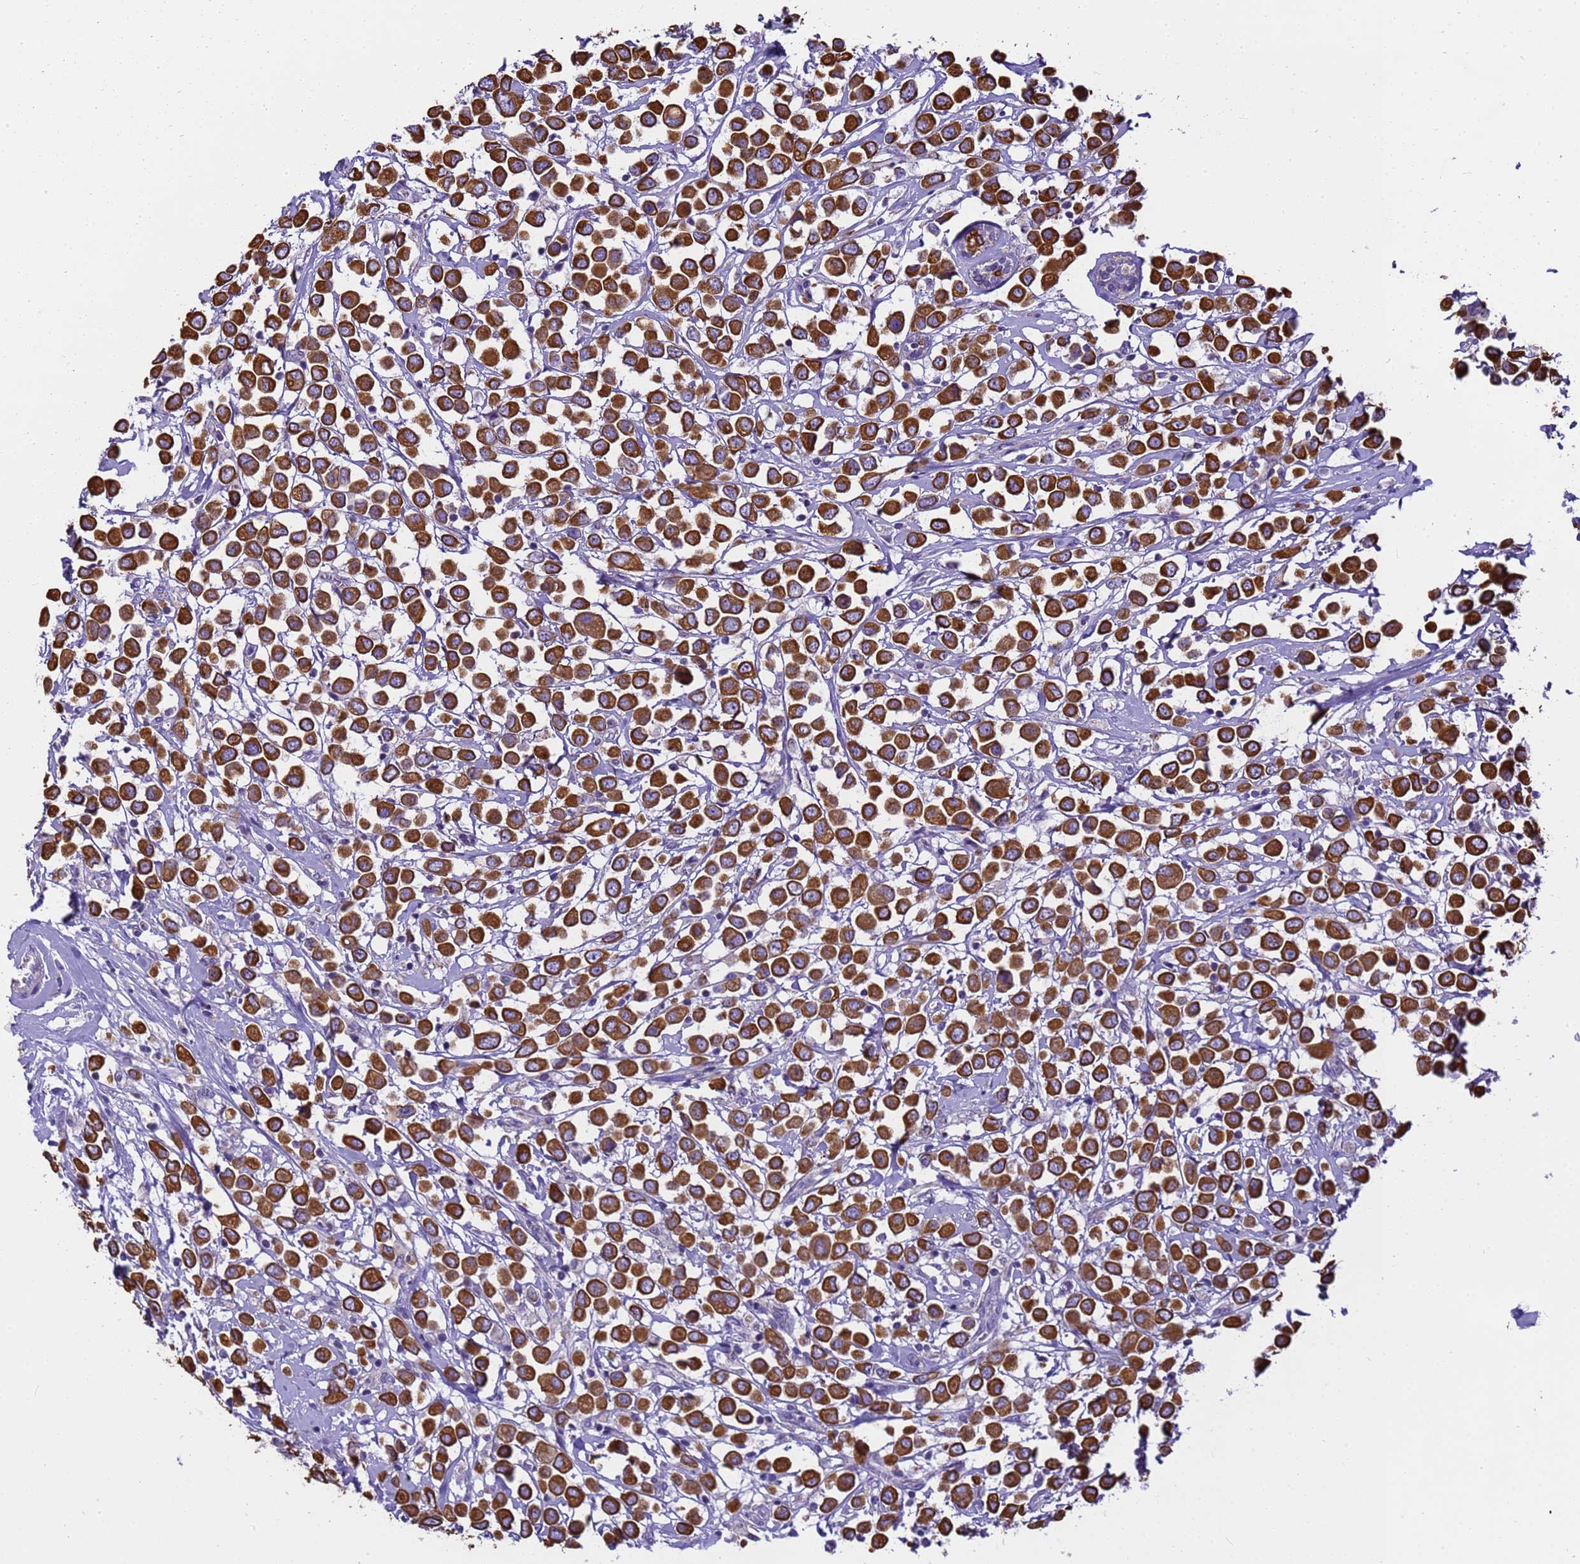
{"staining": {"intensity": "strong", "quantity": ">75%", "location": "cytoplasmic/membranous"}, "tissue": "breast cancer", "cell_type": "Tumor cells", "image_type": "cancer", "snomed": [{"axis": "morphology", "description": "Duct carcinoma"}, {"axis": "topography", "description": "Breast"}], "caption": "Human breast infiltrating ductal carcinoma stained for a protein (brown) shows strong cytoplasmic/membranous positive positivity in approximately >75% of tumor cells.", "gene": "PIEZO2", "patient": {"sex": "female", "age": 61}}